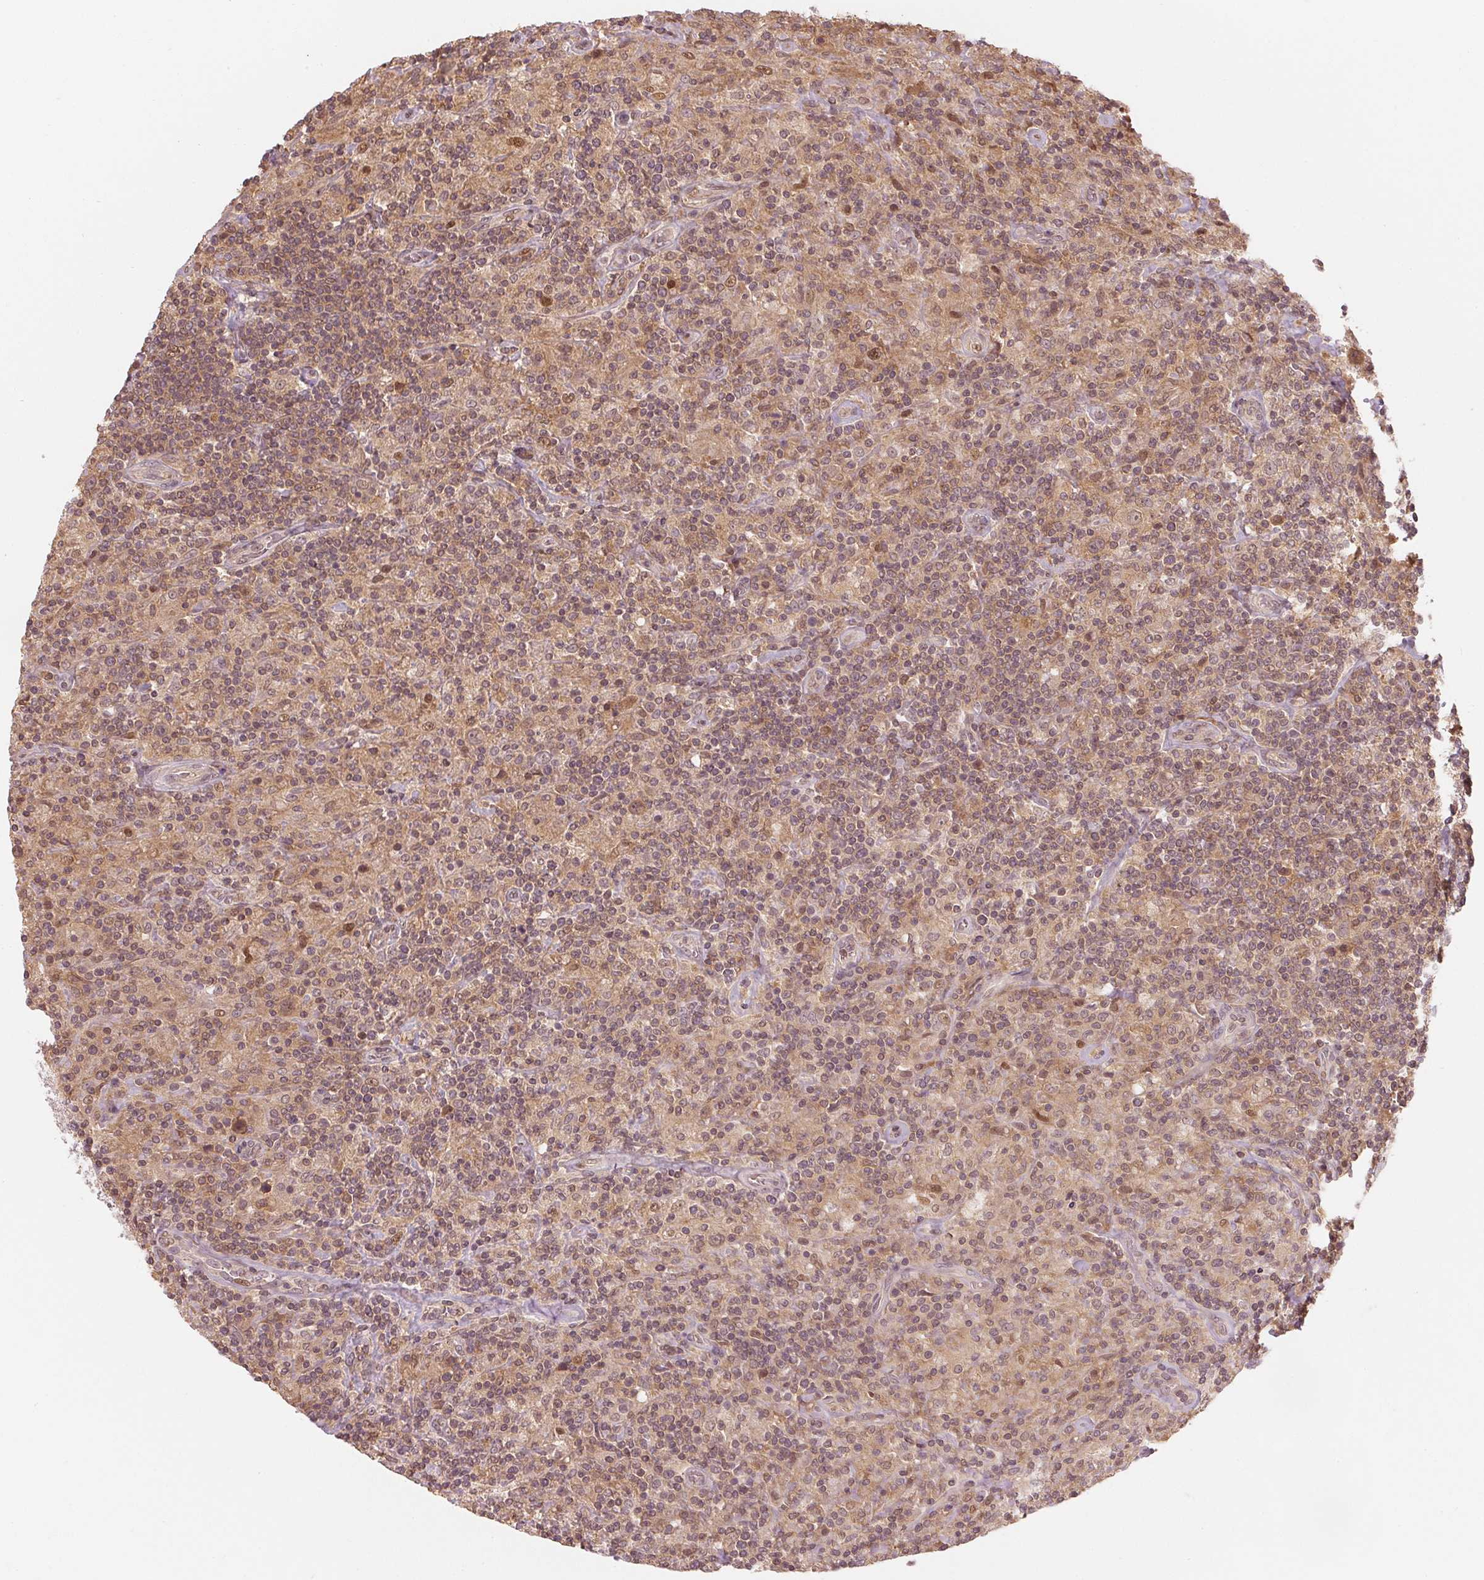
{"staining": {"intensity": "weak", "quantity": "25%-75%", "location": "nuclear"}, "tissue": "lymphoma", "cell_type": "Tumor cells", "image_type": "cancer", "snomed": [{"axis": "morphology", "description": "Hodgkin's disease, NOS"}, {"axis": "topography", "description": "Lymph node"}], "caption": "IHC photomicrograph of human Hodgkin's disease stained for a protein (brown), which shows low levels of weak nuclear expression in about 25%-75% of tumor cells.", "gene": "UBE2L3", "patient": {"sex": "male", "age": 70}}